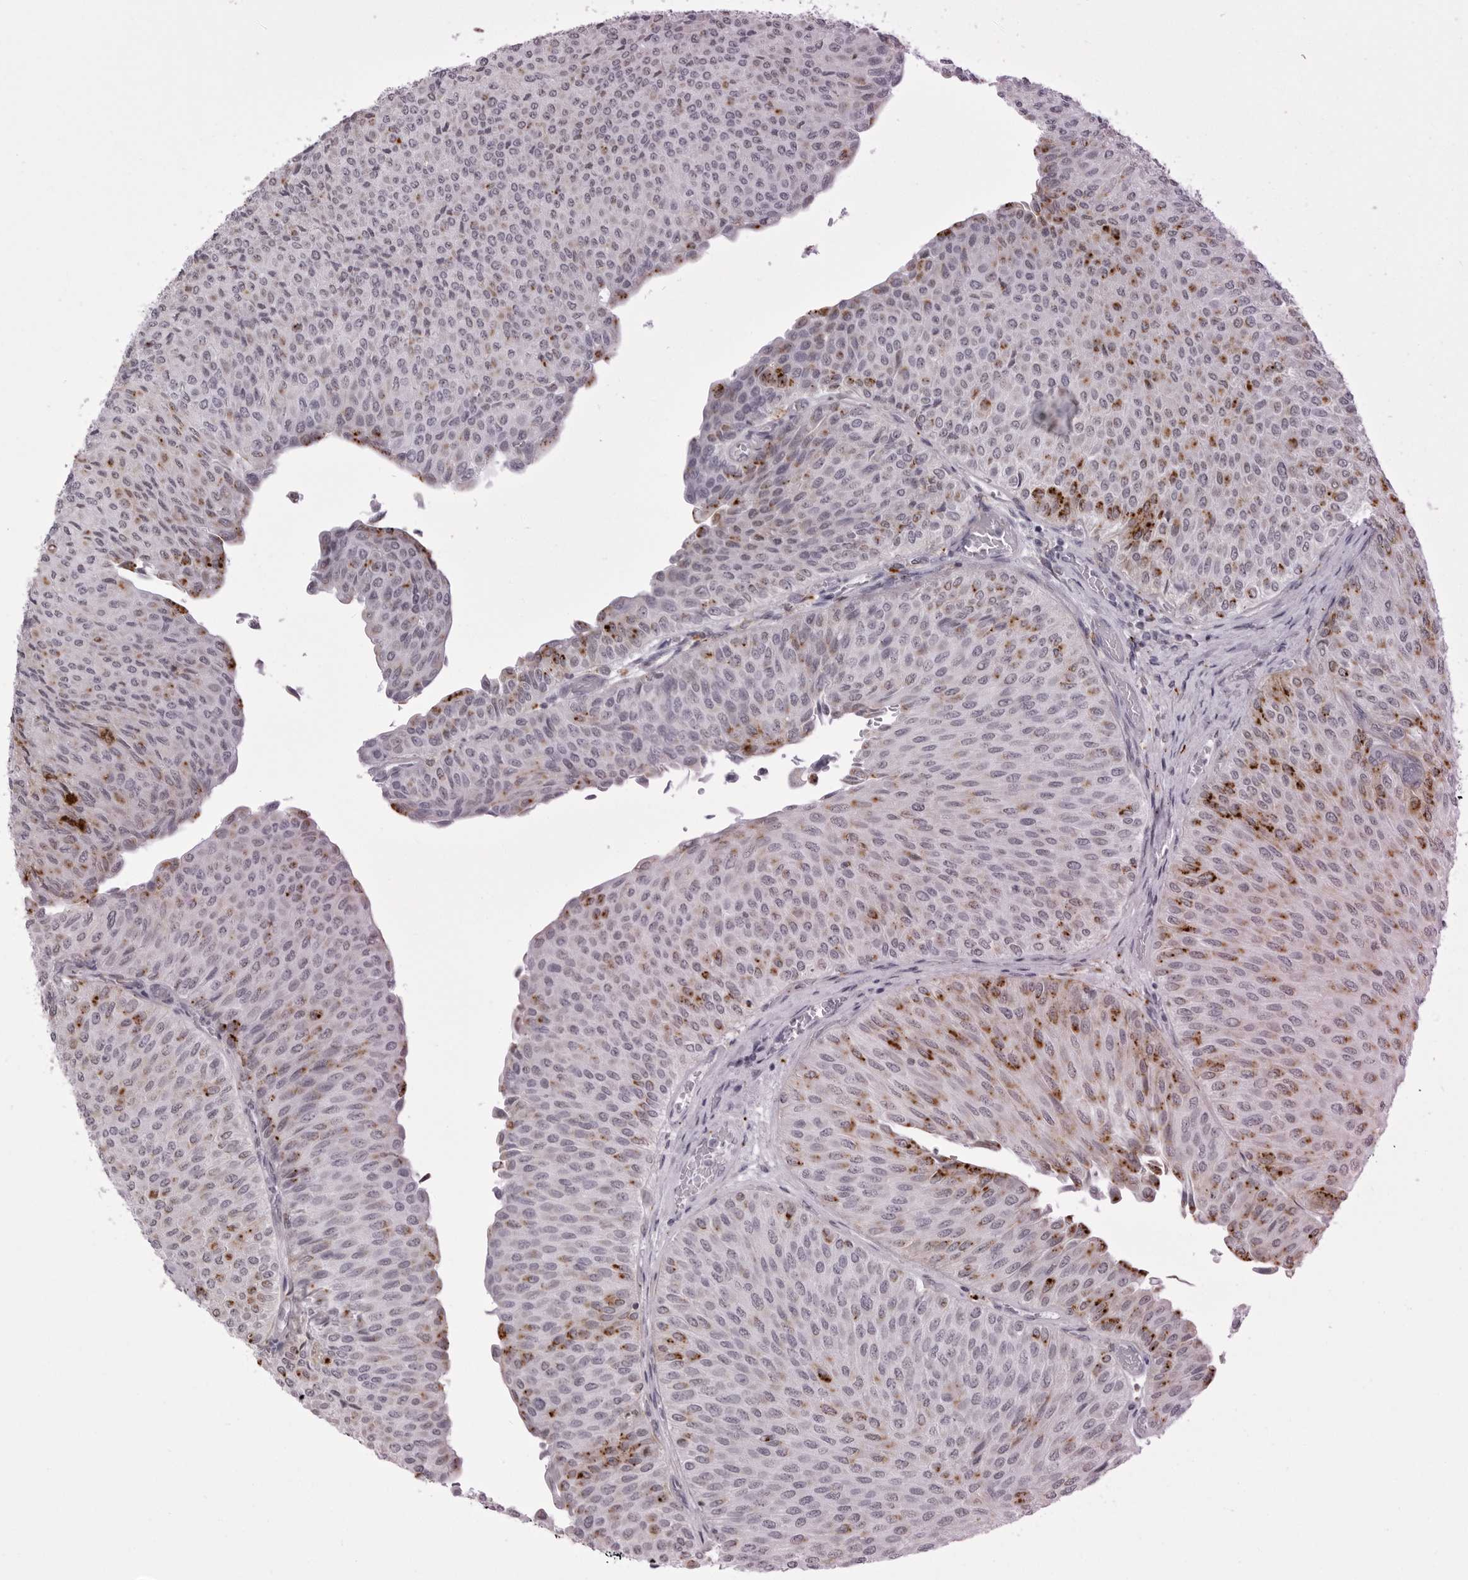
{"staining": {"intensity": "moderate", "quantity": "<25%", "location": "cytoplasmic/membranous"}, "tissue": "urothelial cancer", "cell_type": "Tumor cells", "image_type": "cancer", "snomed": [{"axis": "morphology", "description": "Urothelial carcinoma, Low grade"}, {"axis": "topography", "description": "Urinary bladder"}], "caption": "This is a micrograph of IHC staining of low-grade urothelial carcinoma, which shows moderate expression in the cytoplasmic/membranous of tumor cells.", "gene": "IL25", "patient": {"sex": "male", "age": 78}}